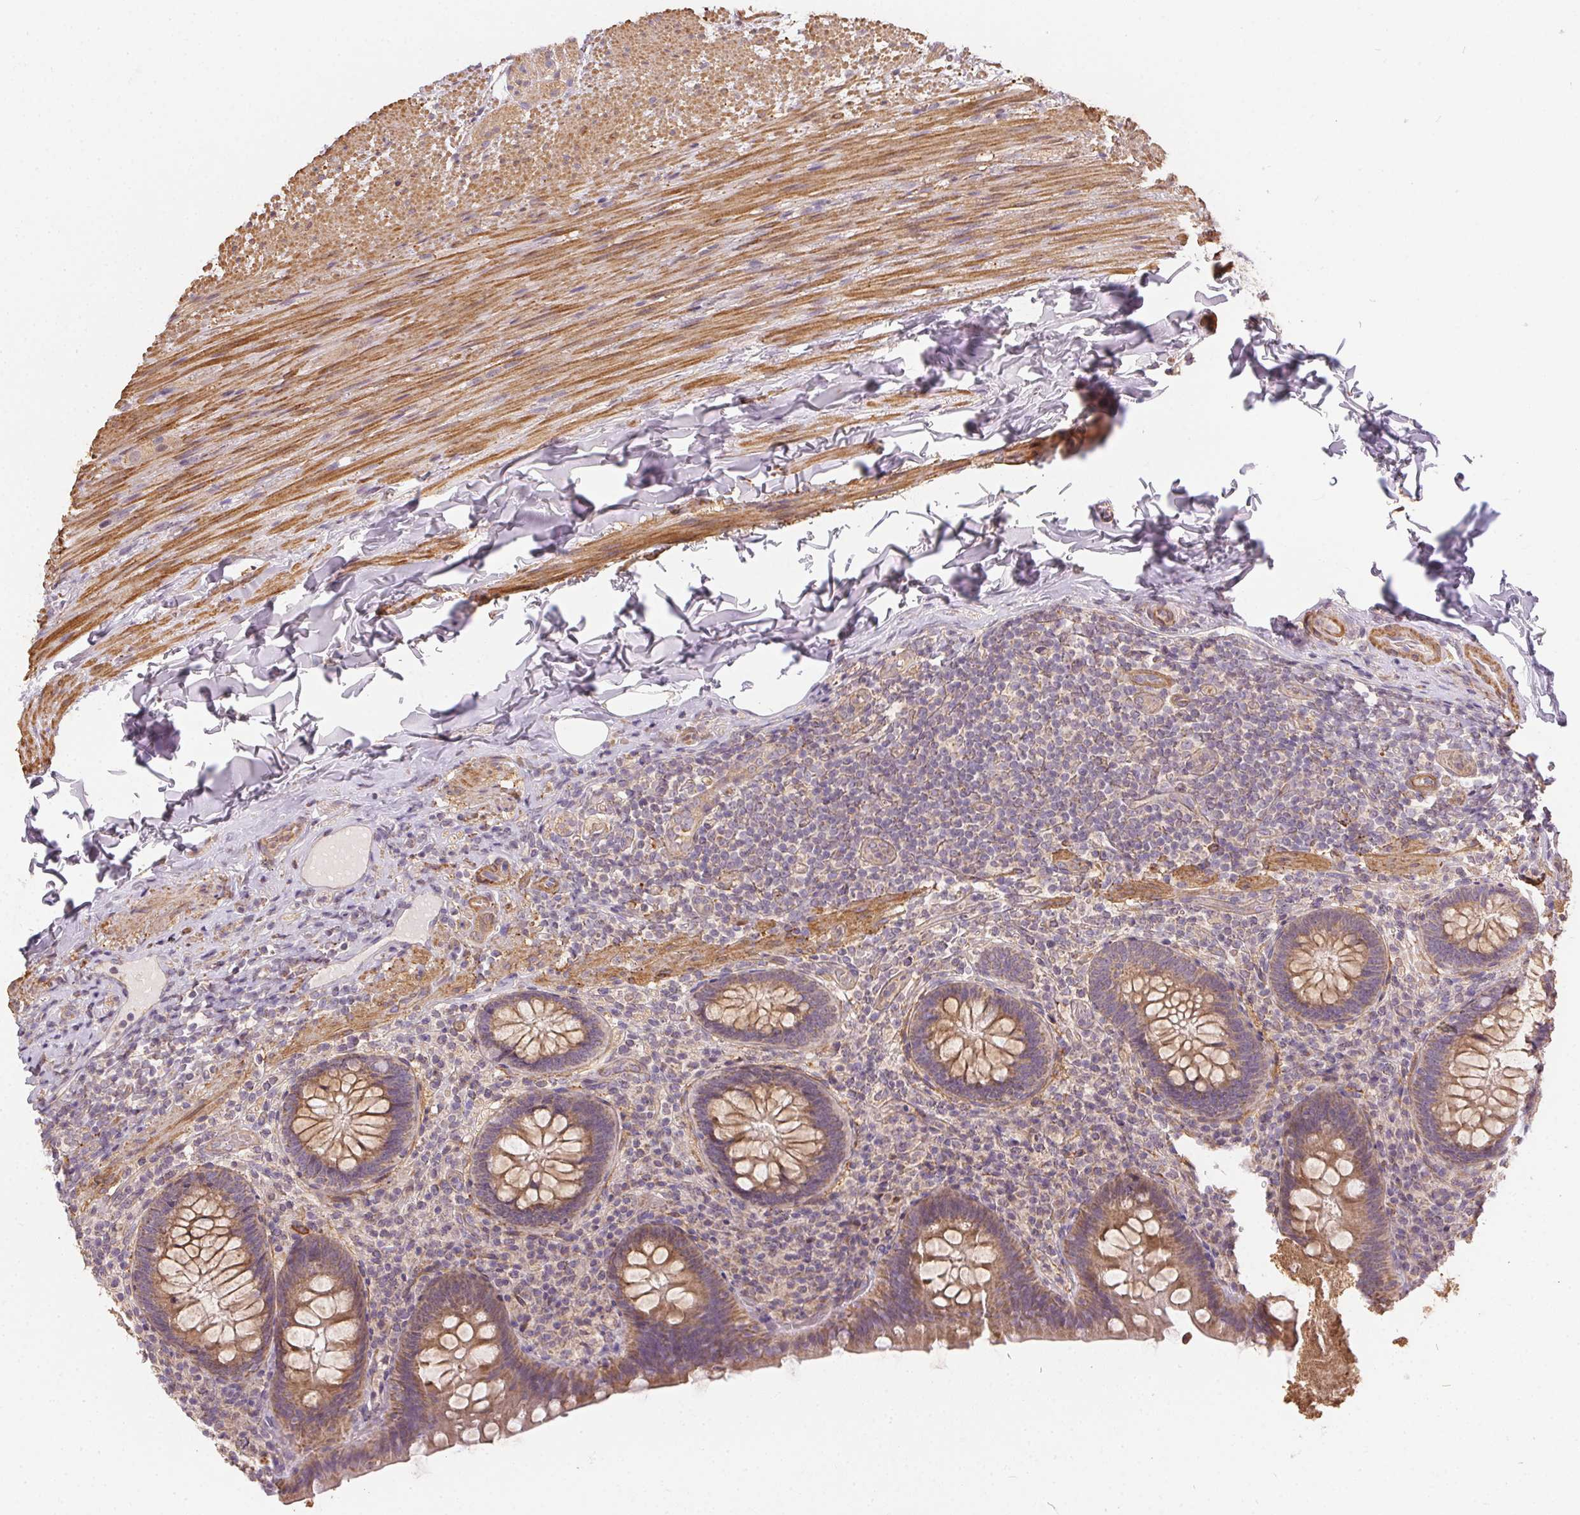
{"staining": {"intensity": "moderate", "quantity": ">75%", "location": "cytoplasmic/membranous"}, "tissue": "appendix", "cell_type": "Glandular cells", "image_type": "normal", "snomed": [{"axis": "morphology", "description": "Normal tissue, NOS"}, {"axis": "topography", "description": "Appendix"}], "caption": "Protein expression analysis of unremarkable appendix exhibits moderate cytoplasmic/membranous positivity in about >75% of glandular cells.", "gene": "REV3L", "patient": {"sex": "male", "age": 47}}